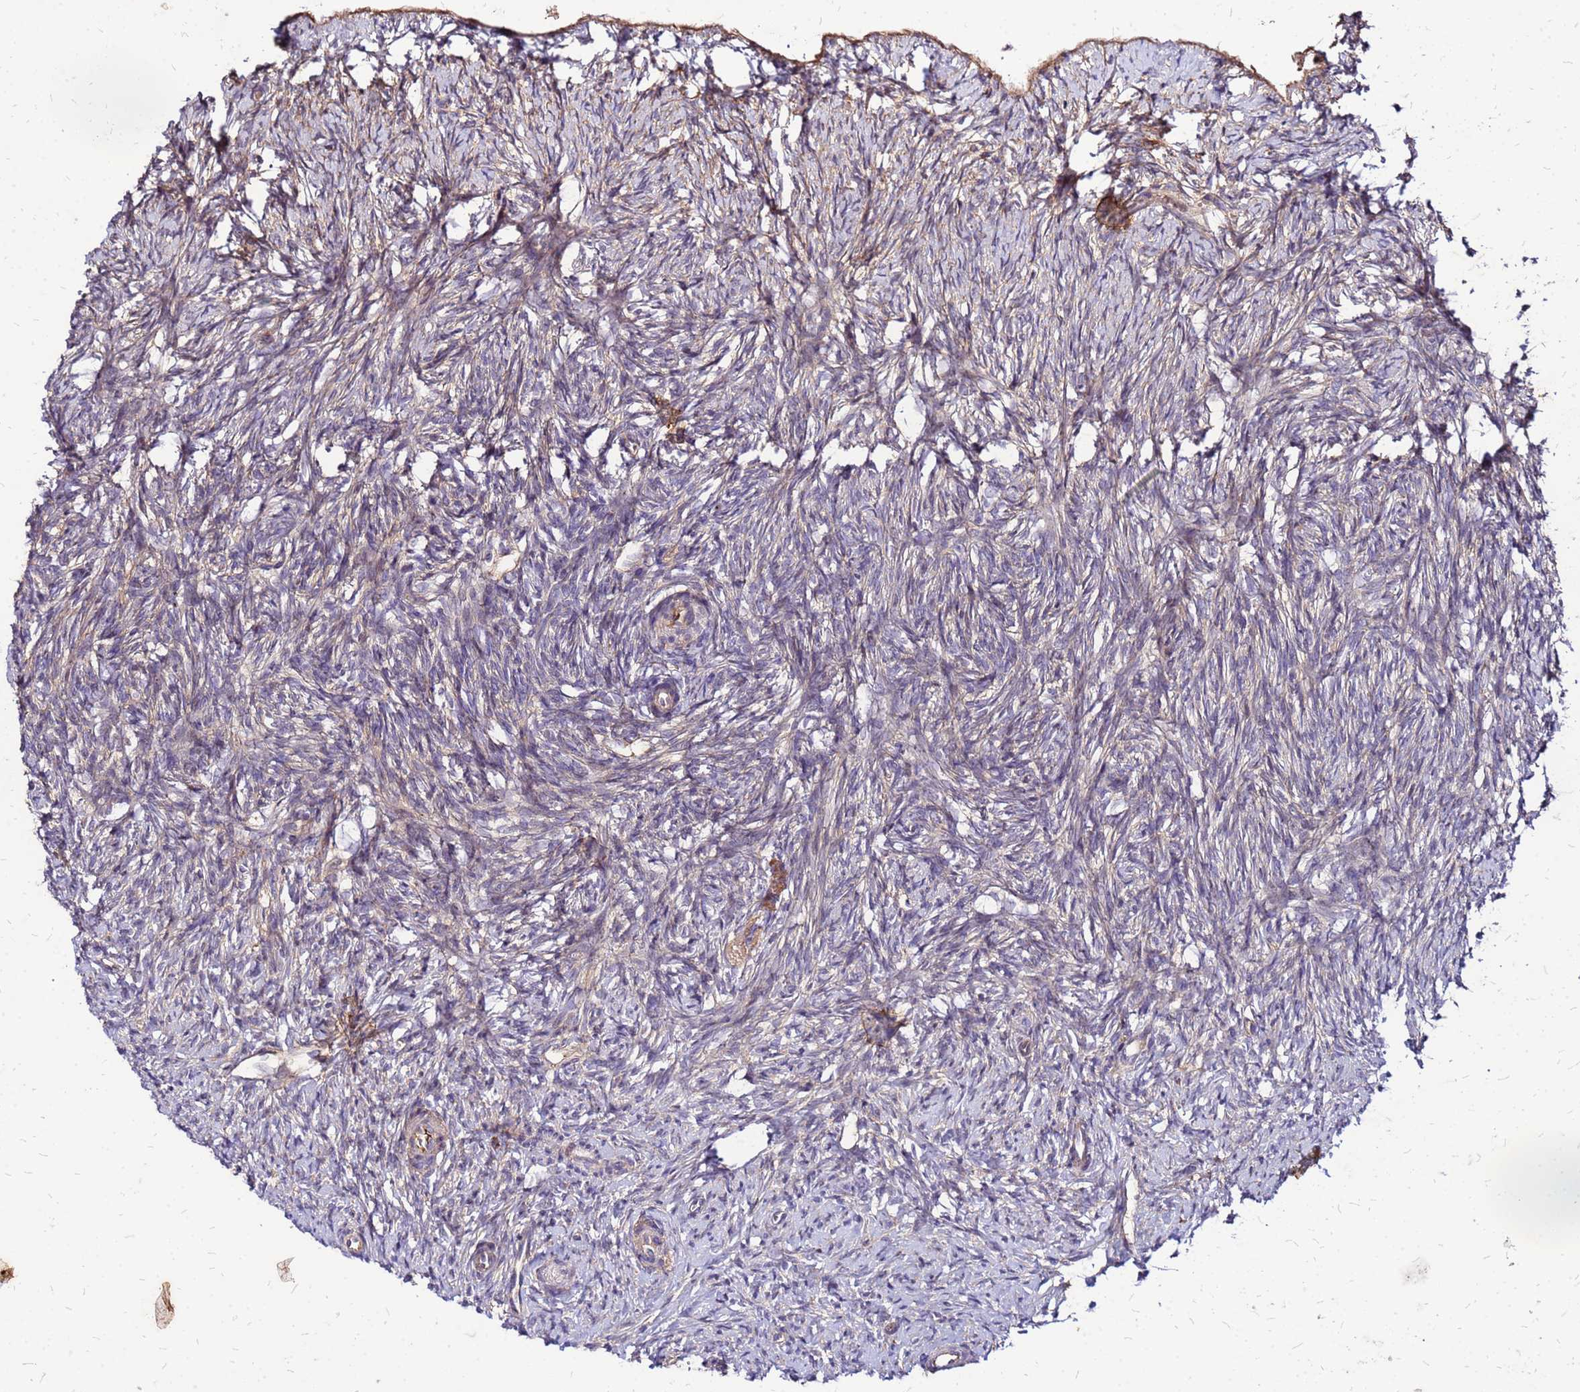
{"staining": {"intensity": "weak", "quantity": "25%-75%", "location": "cytoplasmic/membranous"}, "tissue": "ovary", "cell_type": "Follicle cells", "image_type": "normal", "snomed": [{"axis": "morphology", "description": "Normal tissue, NOS"}, {"axis": "topography", "description": "Ovary"}], "caption": "Immunohistochemistry histopathology image of benign human ovary stained for a protein (brown), which demonstrates low levels of weak cytoplasmic/membranous expression in about 25%-75% of follicle cells.", "gene": "VMO1", "patient": {"sex": "female", "age": 51}}